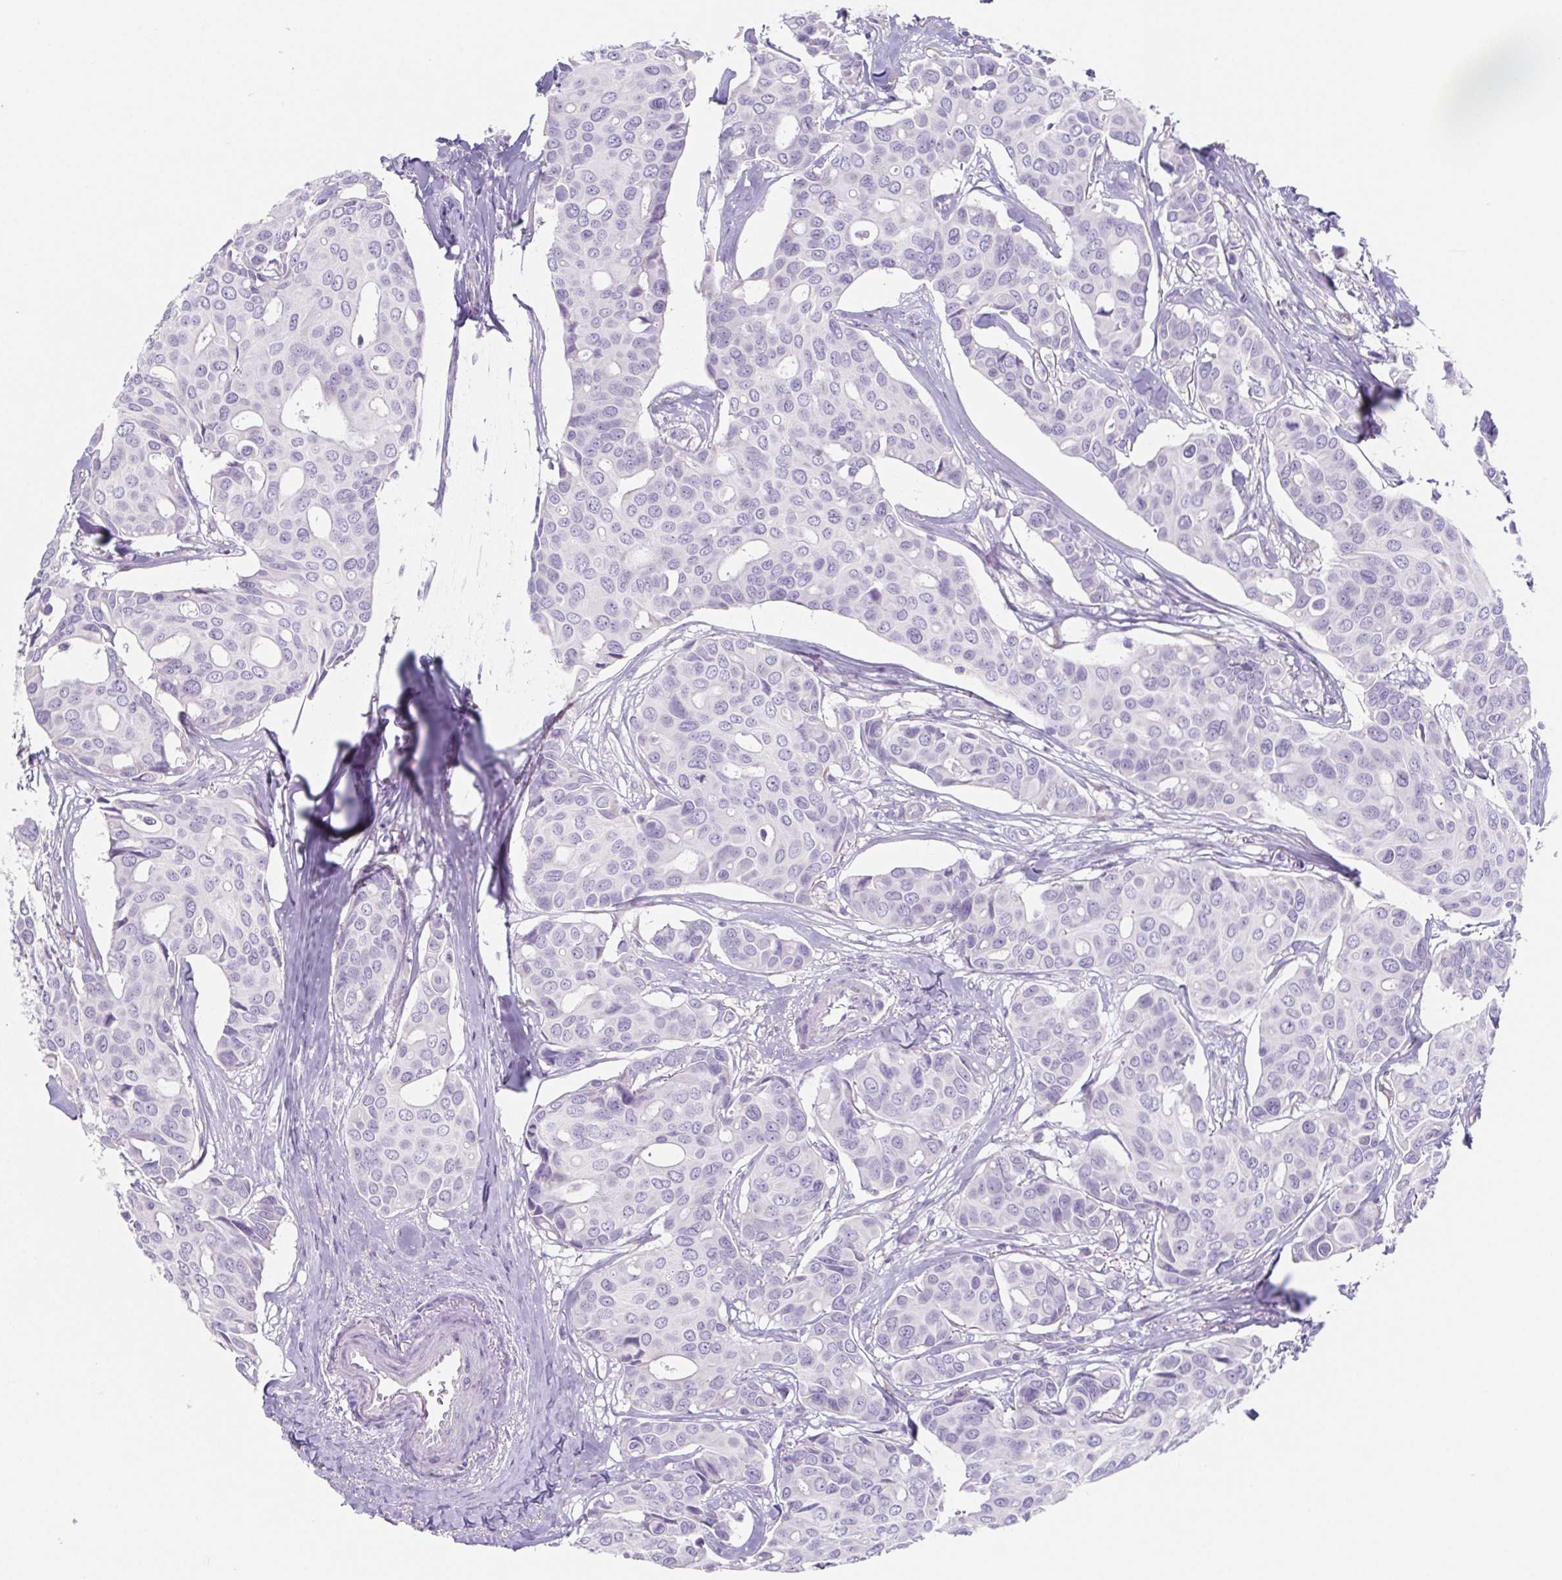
{"staining": {"intensity": "negative", "quantity": "none", "location": "none"}, "tissue": "breast cancer", "cell_type": "Tumor cells", "image_type": "cancer", "snomed": [{"axis": "morphology", "description": "Duct carcinoma"}, {"axis": "topography", "description": "Breast"}], "caption": "Breast infiltrating ductal carcinoma was stained to show a protein in brown. There is no significant expression in tumor cells.", "gene": "HDGFL1", "patient": {"sex": "female", "age": 54}}